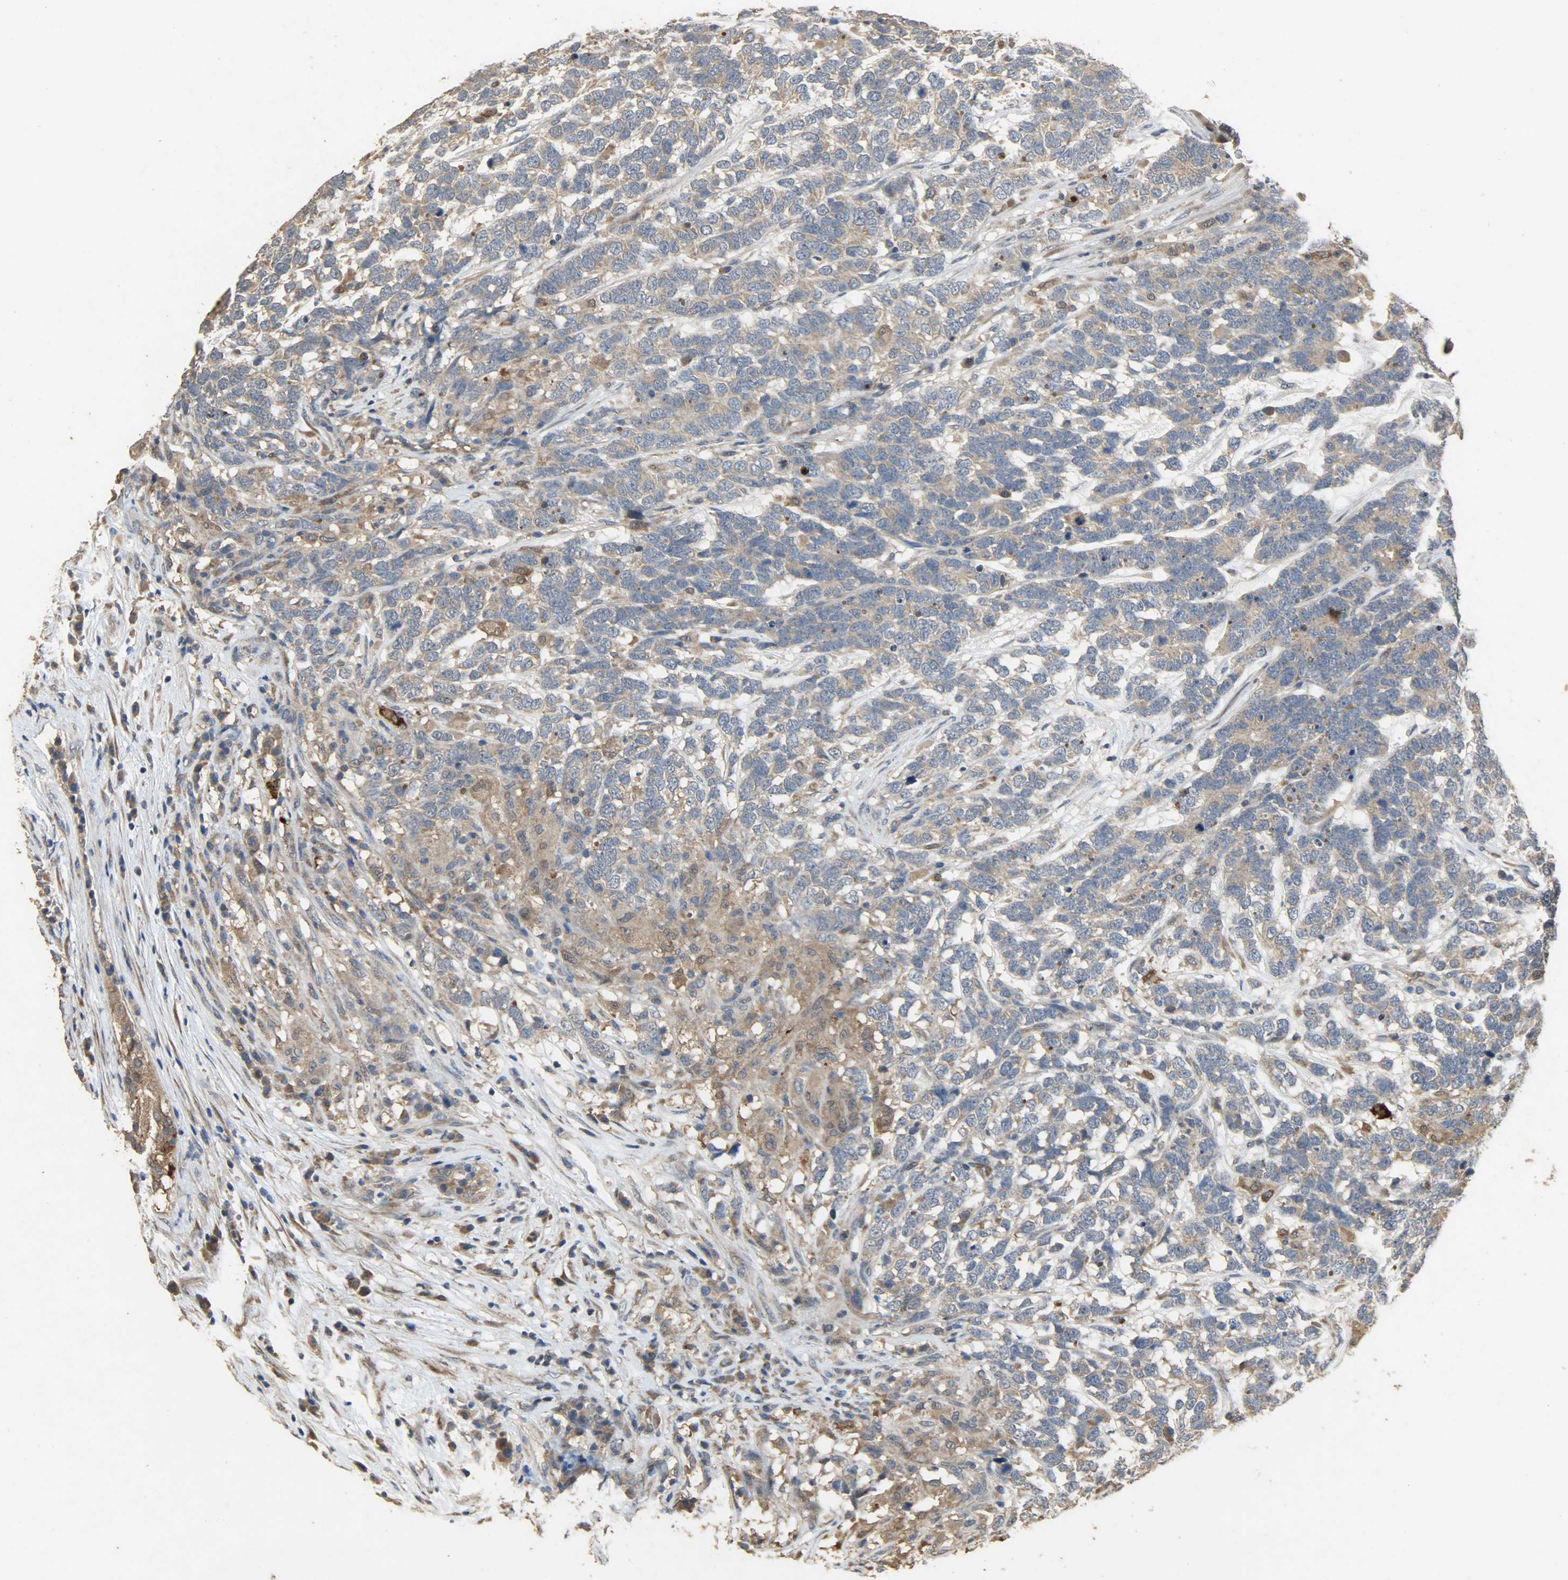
{"staining": {"intensity": "weak", "quantity": ">75%", "location": "cytoplasmic/membranous"}, "tissue": "testis cancer", "cell_type": "Tumor cells", "image_type": "cancer", "snomed": [{"axis": "morphology", "description": "Carcinoma, Embryonal, NOS"}, {"axis": "topography", "description": "Testis"}], "caption": "Brown immunohistochemical staining in human embryonal carcinoma (testis) shows weak cytoplasmic/membranous staining in about >75% of tumor cells.", "gene": "CDKN2C", "patient": {"sex": "male", "age": 26}}